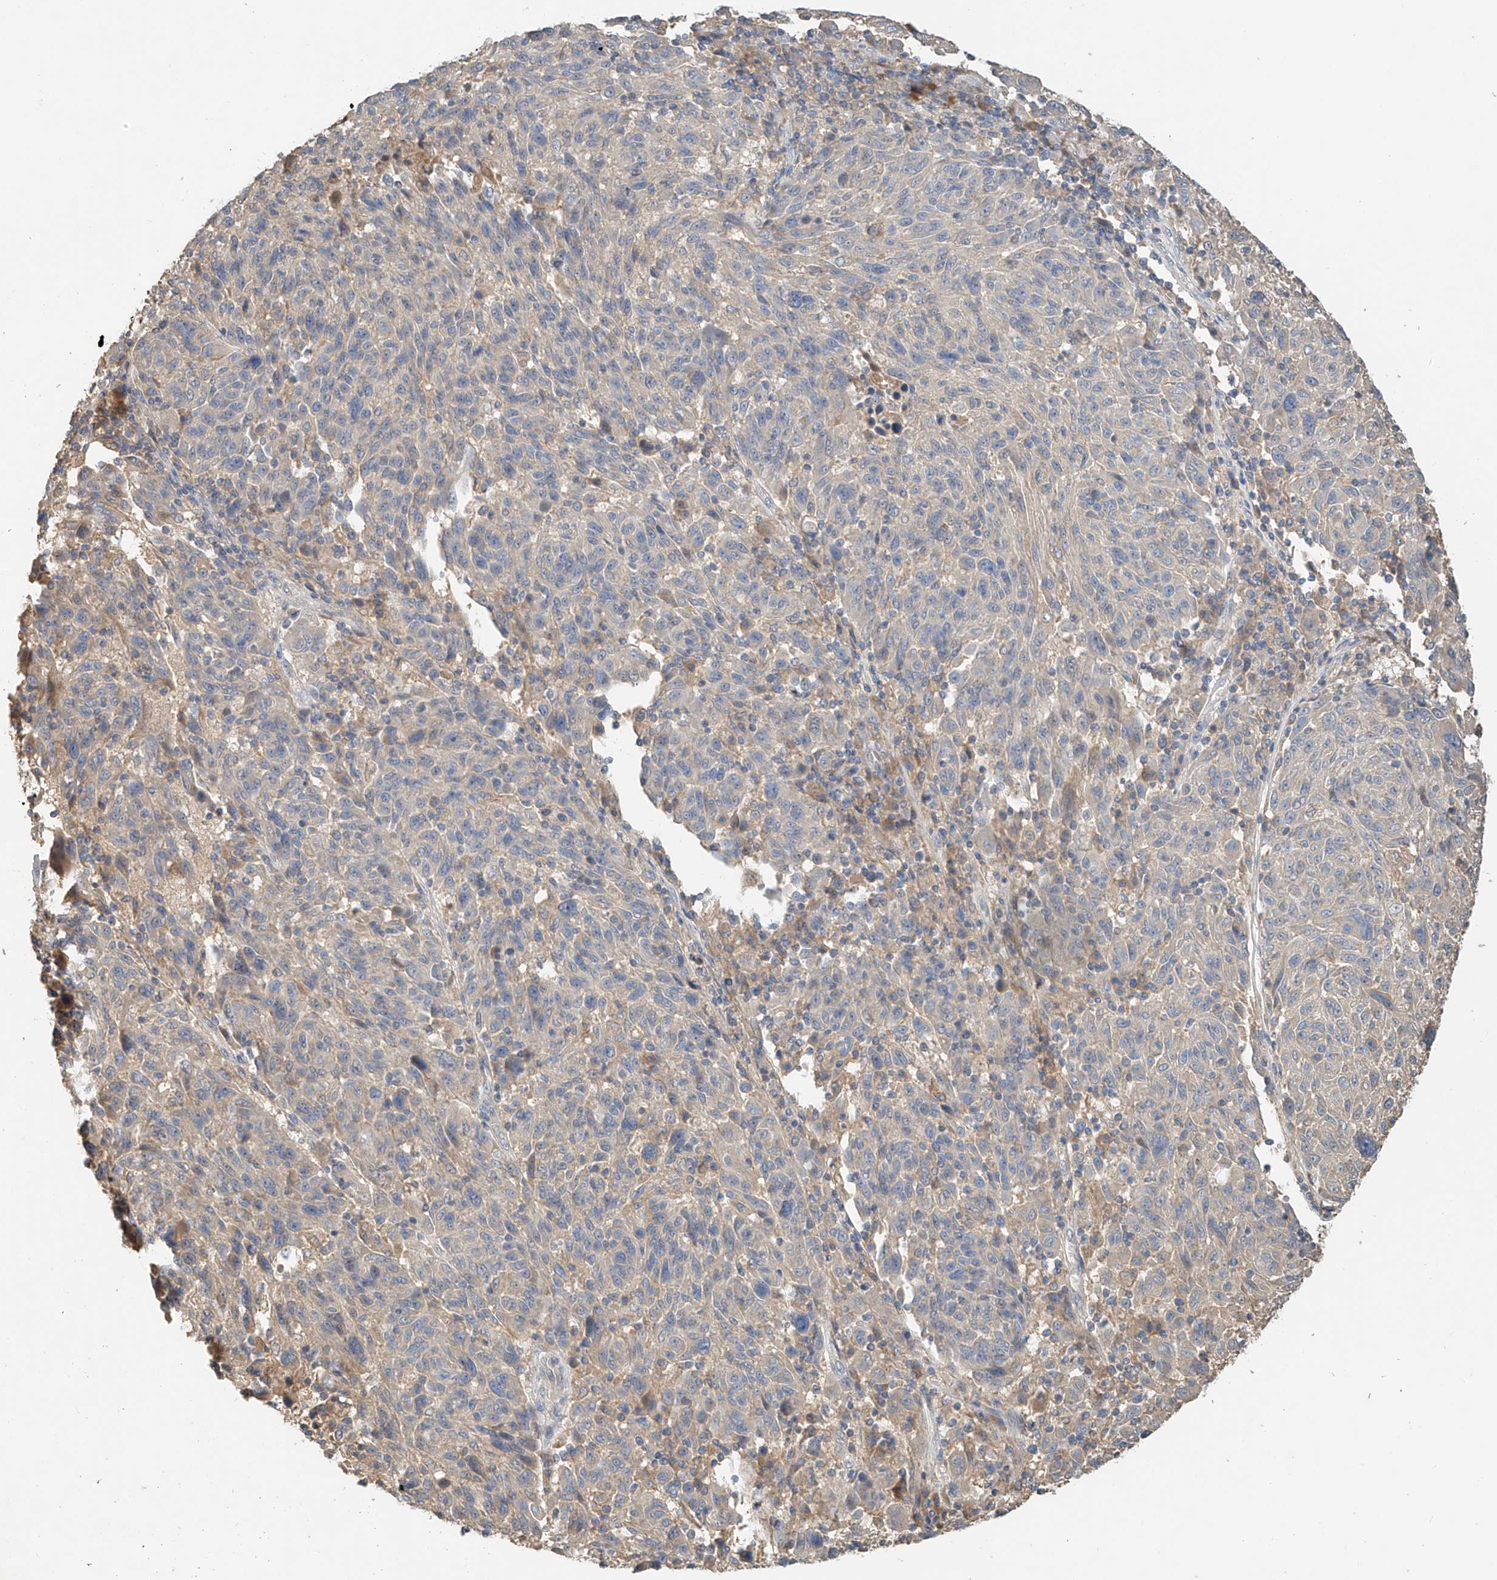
{"staining": {"intensity": "negative", "quantity": "none", "location": "none"}, "tissue": "melanoma", "cell_type": "Tumor cells", "image_type": "cancer", "snomed": [{"axis": "morphology", "description": "Malignant melanoma, NOS"}, {"axis": "topography", "description": "Skin"}], "caption": "Immunohistochemistry histopathology image of melanoma stained for a protein (brown), which demonstrates no expression in tumor cells.", "gene": "GNB1L", "patient": {"sex": "male", "age": 53}}